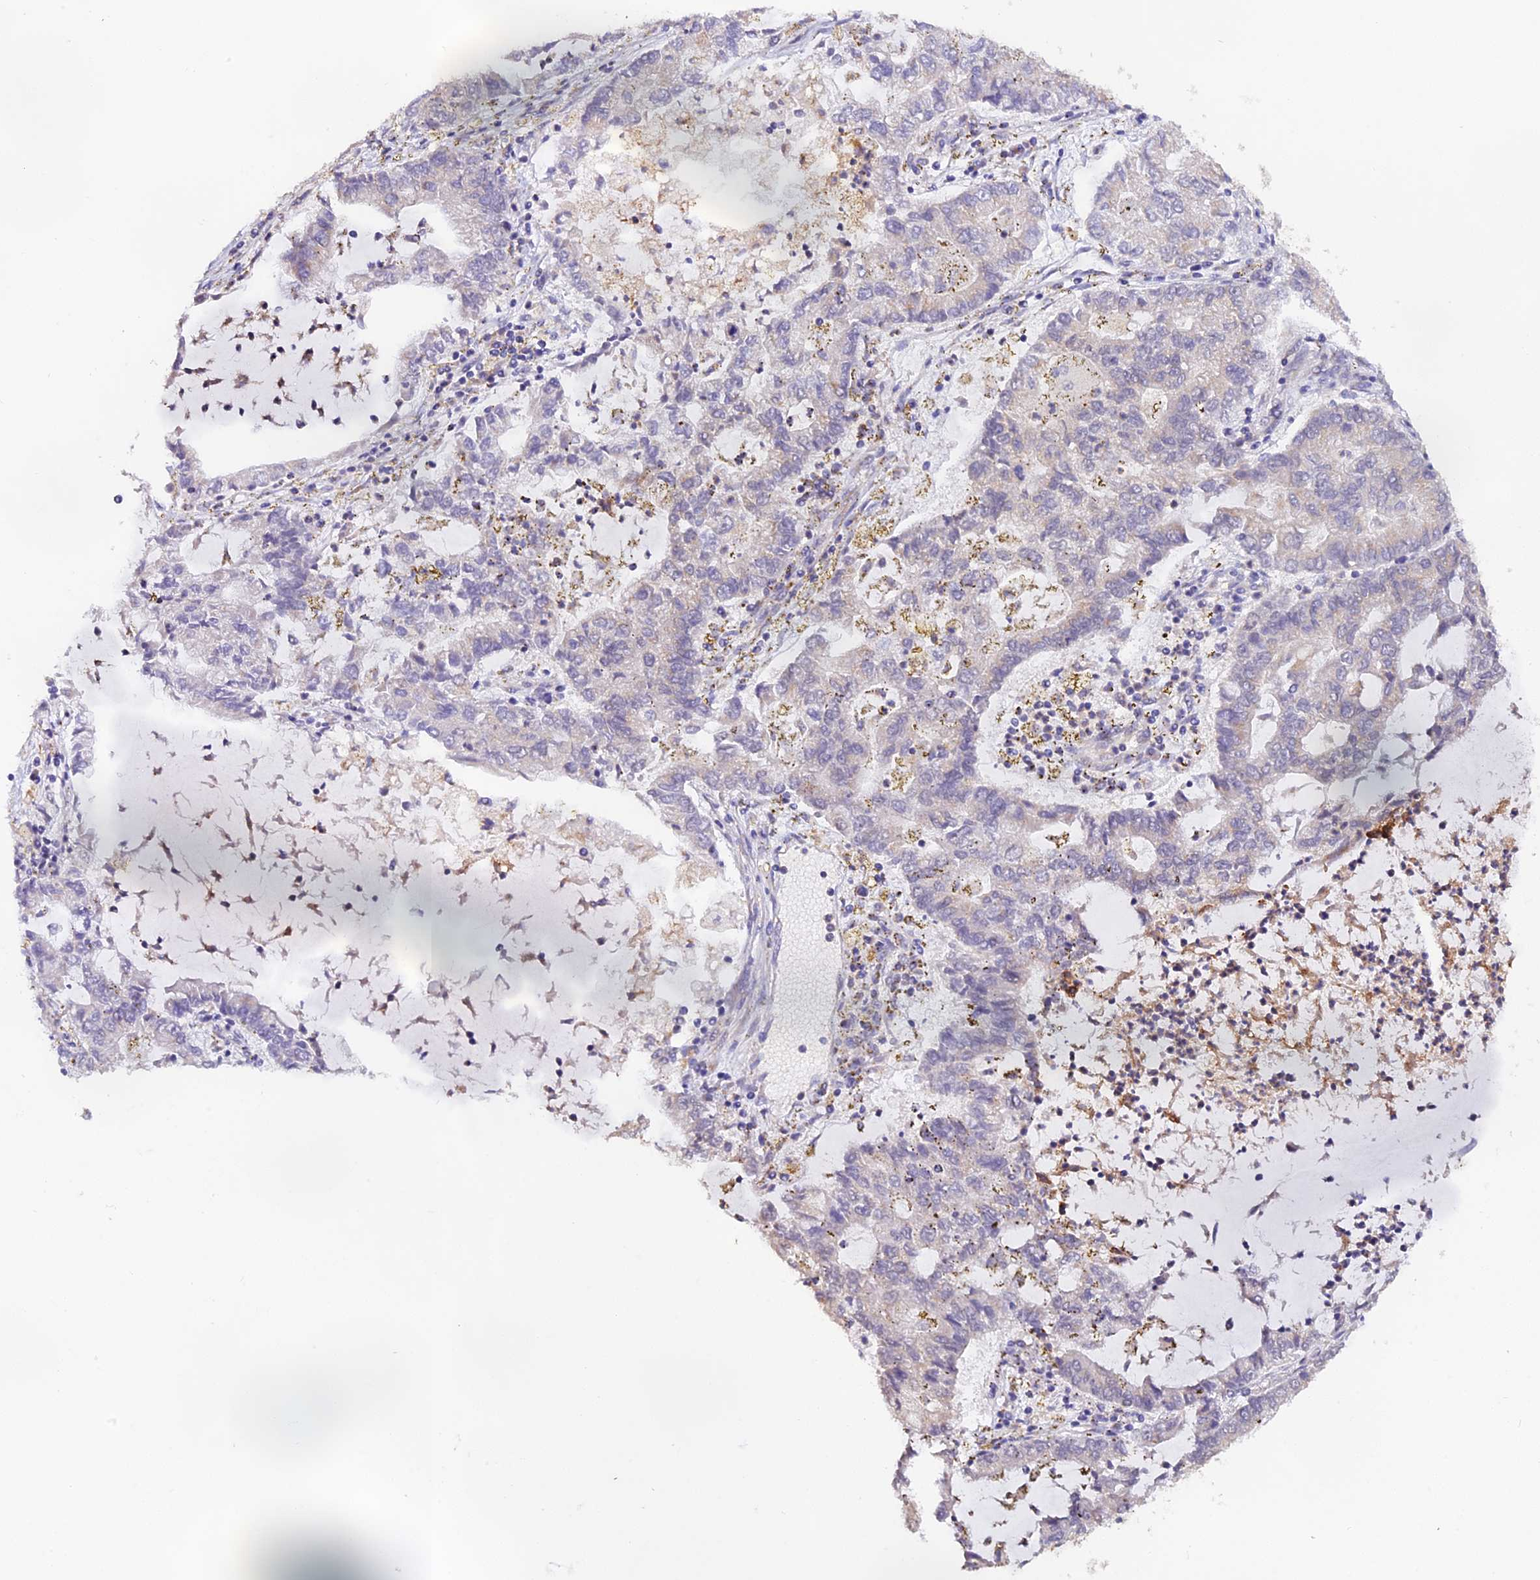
{"staining": {"intensity": "weak", "quantity": "25%-75%", "location": "cytoplasmic/membranous"}, "tissue": "lung cancer", "cell_type": "Tumor cells", "image_type": "cancer", "snomed": [{"axis": "morphology", "description": "Adenocarcinoma, NOS"}, {"axis": "topography", "description": "Lung"}], "caption": "An IHC photomicrograph of tumor tissue is shown. Protein staining in brown labels weak cytoplasmic/membranous positivity in lung cancer within tumor cells.", "gene": "TANGO6", "patient": {"sex": "female", "age": 51}}